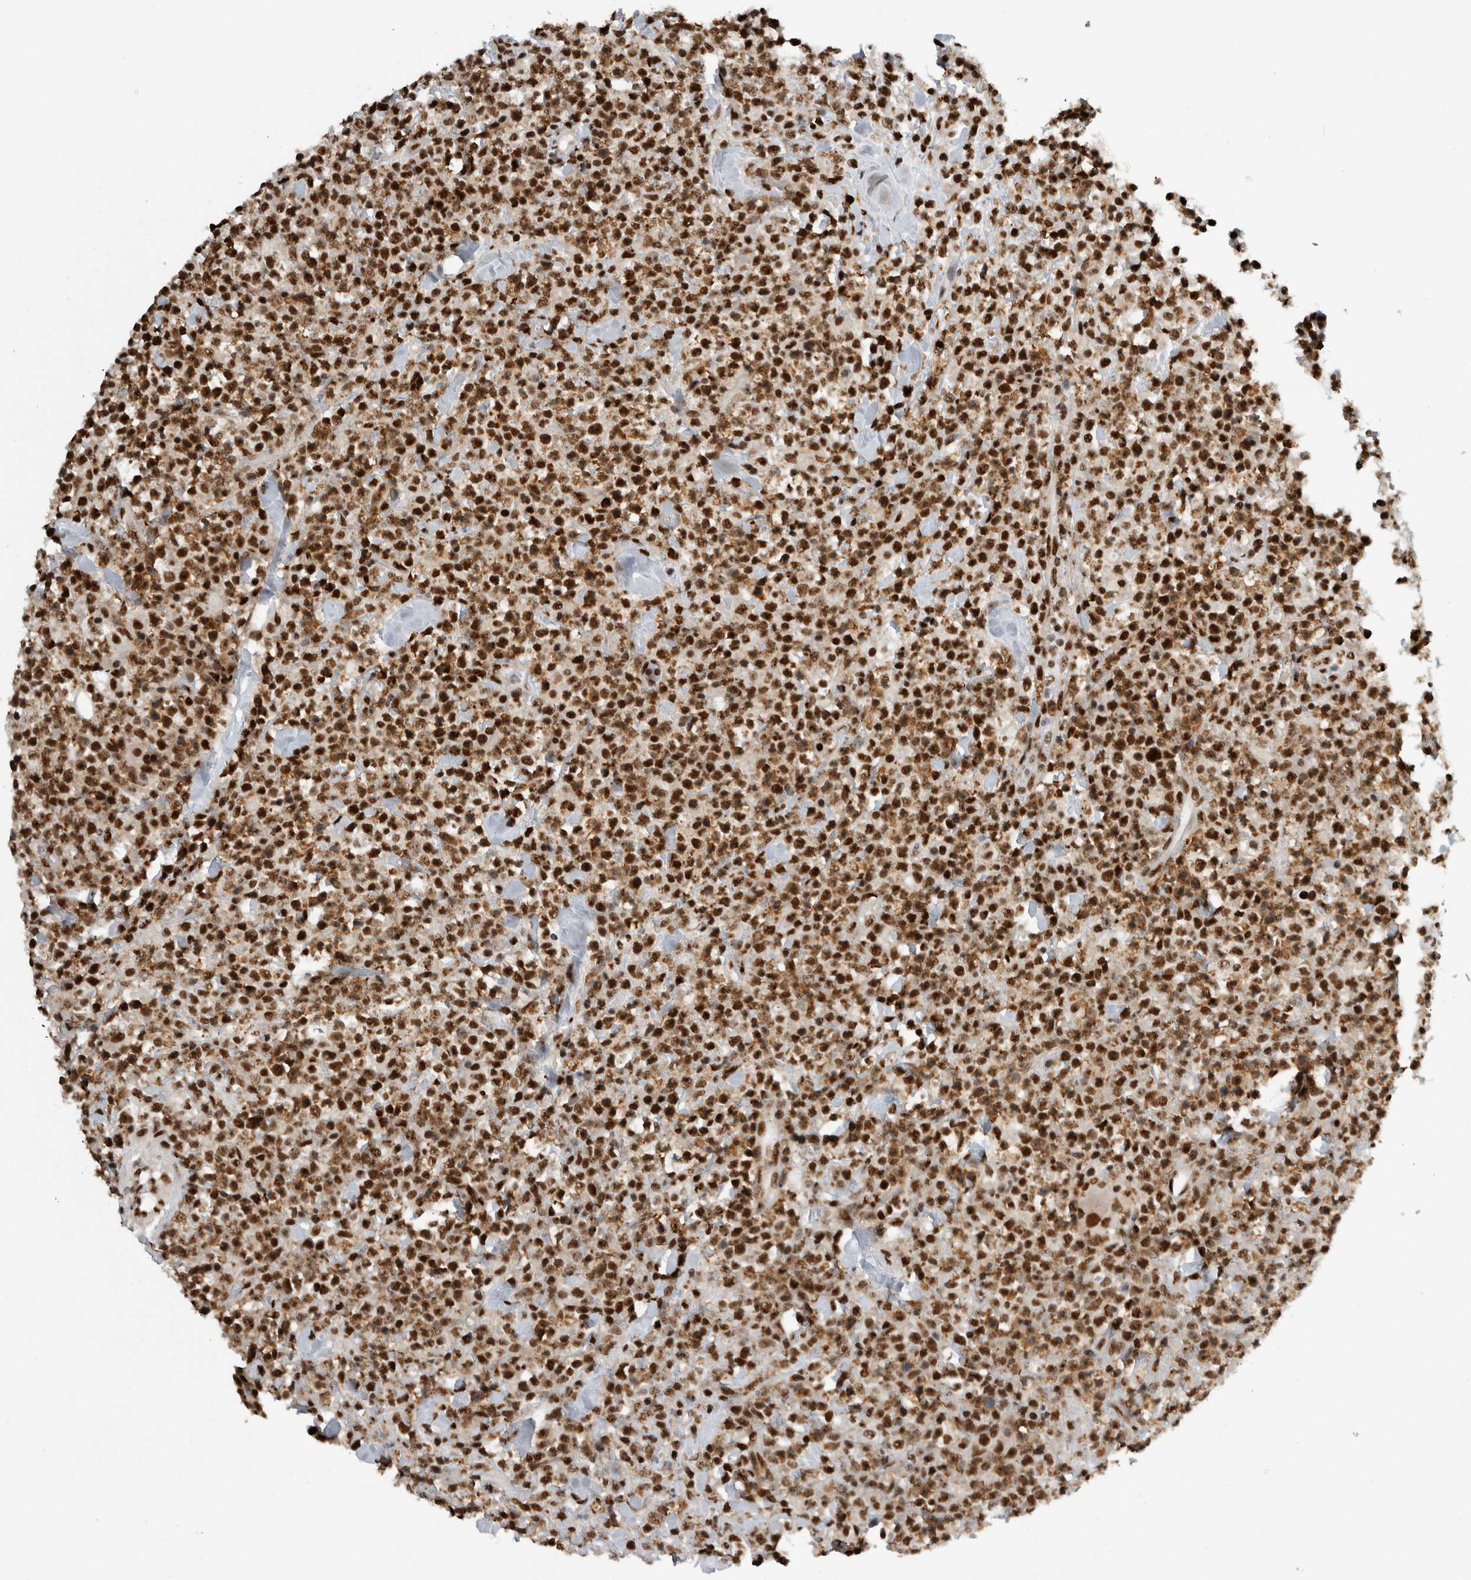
{"staining": {"intensity": "strong", "quantity": ">75%", "location": "nuclear"}, "tissue": "lymphoma", "cell_type": "Tumor cells", "image_type": "cancer", "snomed": [{"axis": "morphology", "description": "Malignant lymphoma, non-Hodgkin's type, High grade"}, {"axis": "topography", "description": "Colon"}], "caption": "Tumor cells display high levels of strong nuclear positivity in about >75% of cells in lymphoma.", "gene": "ZSCAN2", "patient": {"sex": "female", "age": 53}}